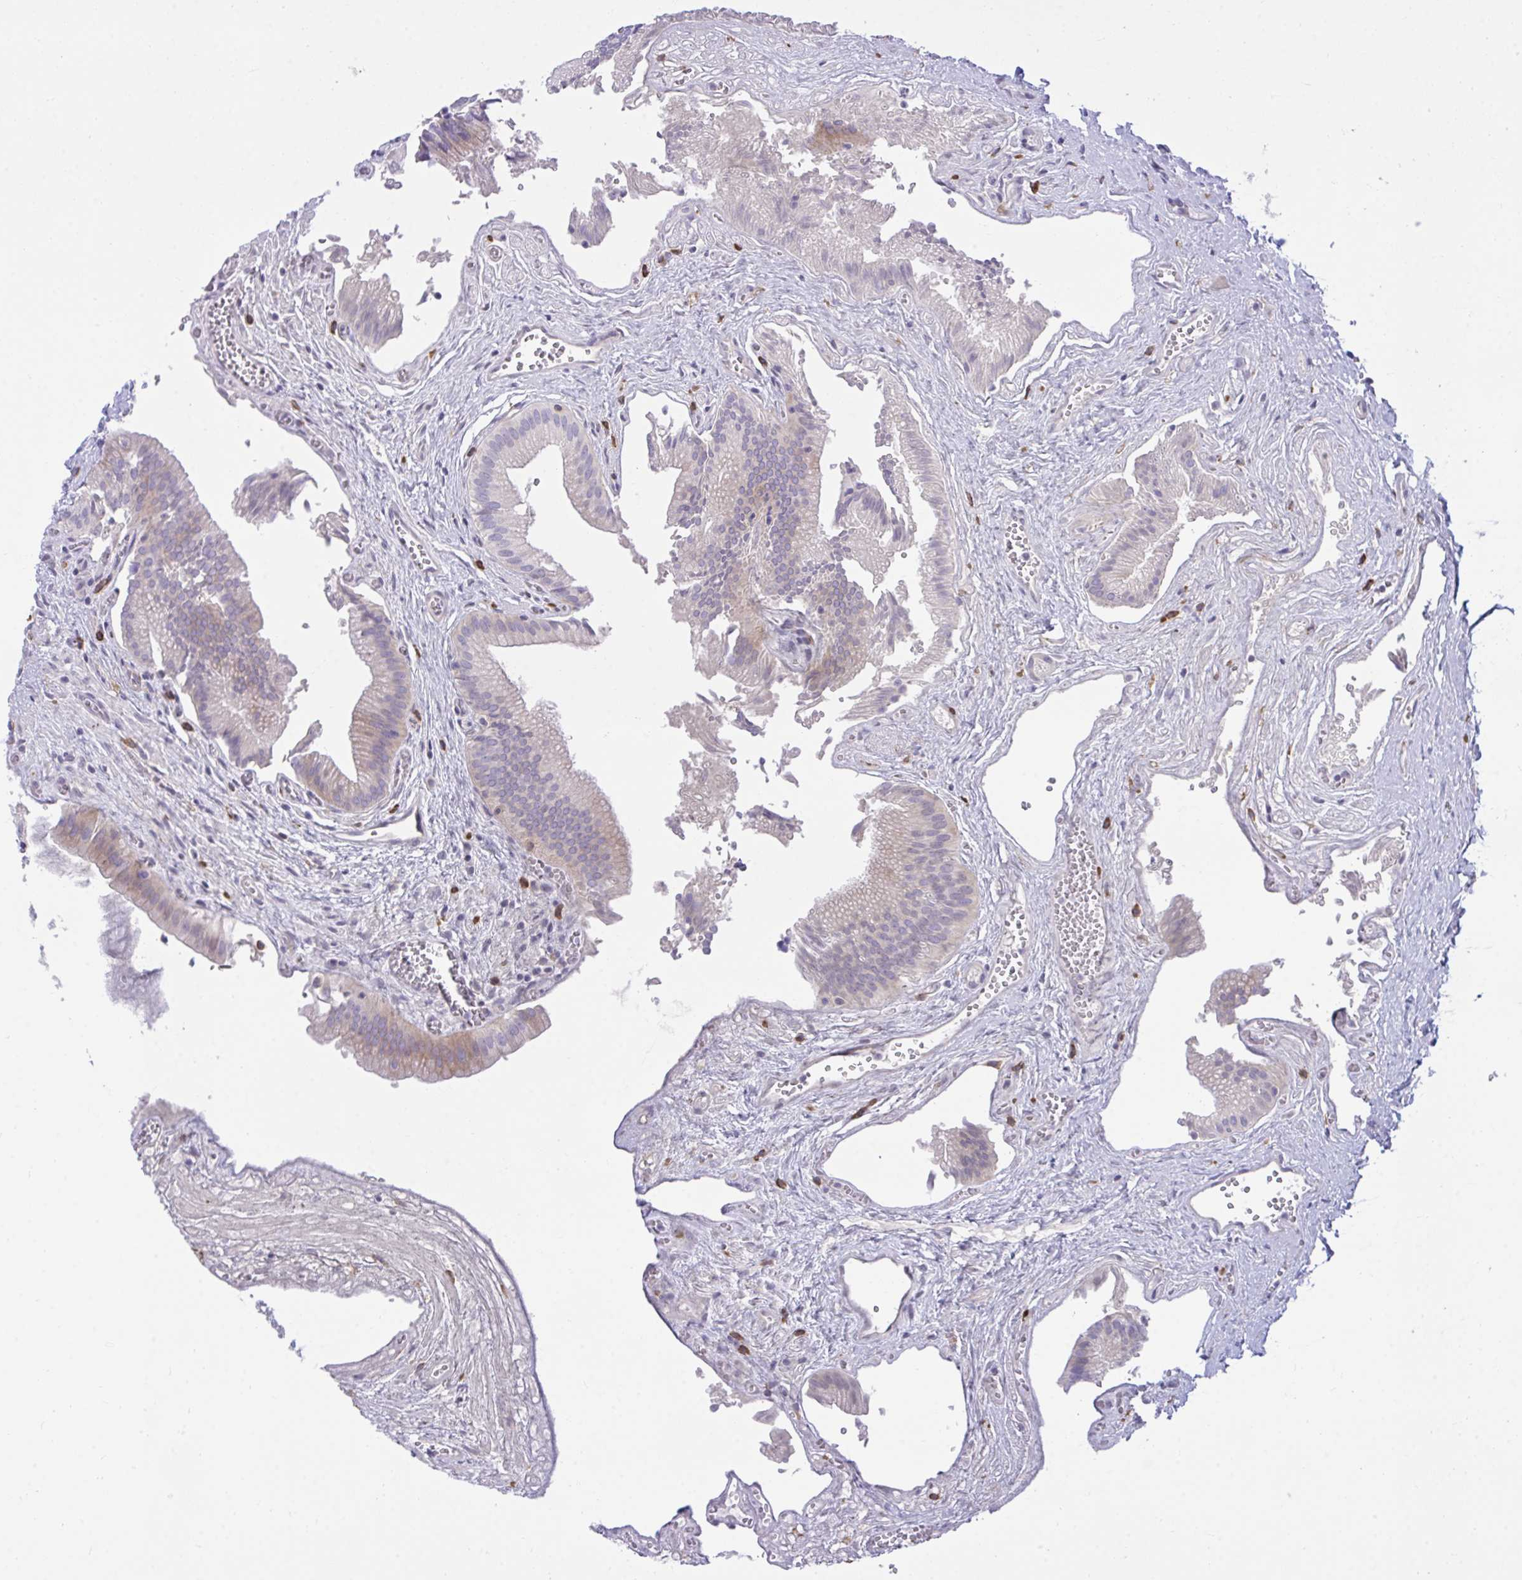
{"staining": {"intensity": "weak", "quantity": "25%-75%", "location": "cytoplasmic/membranous"}, "tissue": "gallbladder", "cell_type": "Glandular cells", "image_type": "normal", "snomed": [{"axis": "morphology", "description": "Normal tissue, NOS"}, {"axis": "topography", "description": "Gallbladder"}], "caption": "Immunohistochemistry image of unremarkable gallbladder: human gallbladder stained using immunohistochemistry (IHC) reveals low levels of weak protein expression localized specifically in the cytoplasmic/membranous of glandular cells, appearing as a cytoplasmic/membranous brown color.", "gene": "MED9", "patient": {"sex": "male", "age": 17}}